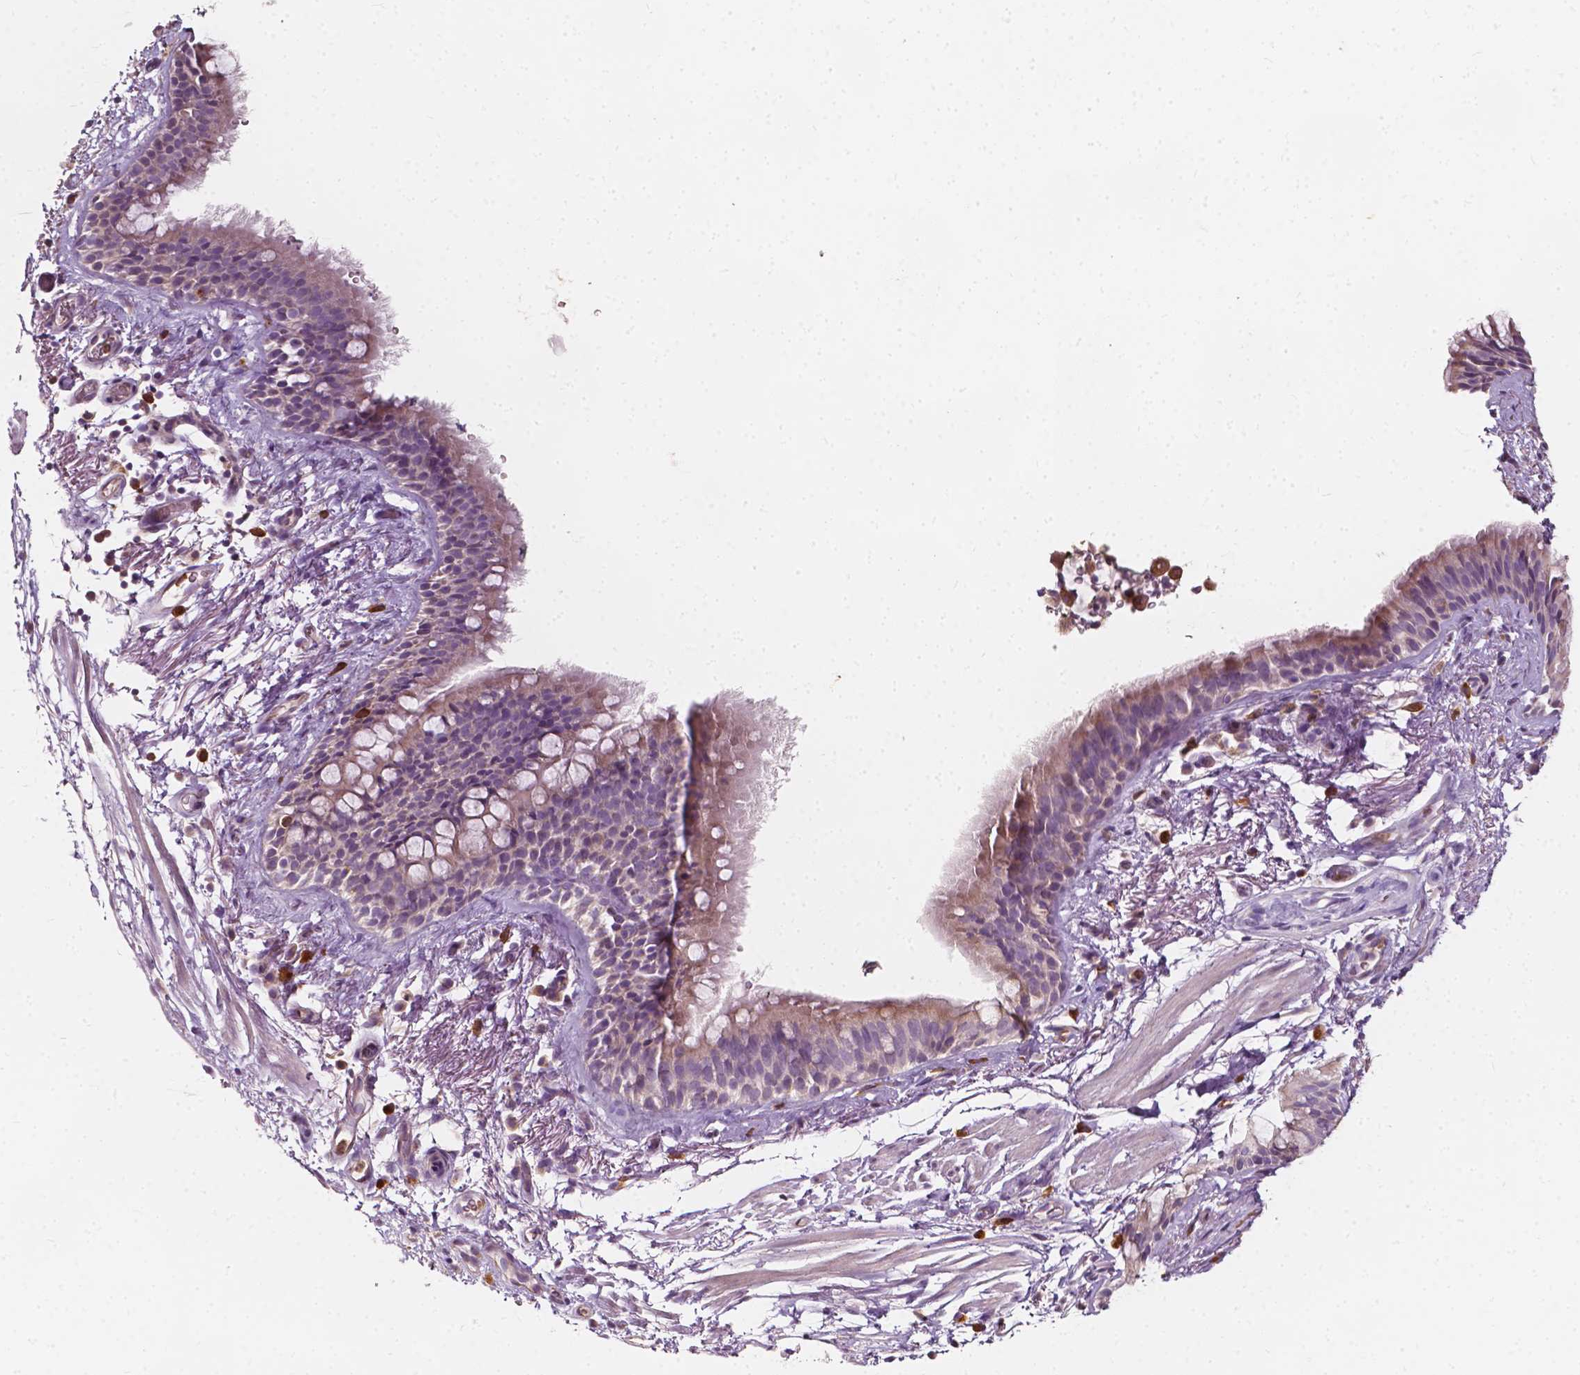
{"staining": {"intensity": "weak", "quantity": "25%-75%", "location": "cytoplasmic/membranous"}, "tissue": "bronchus", "cell_type": "Respiratory epithelial cells", "image_type": "normal", "snomed": [{"axis": "morphology", "description": "Normal tissue, NOS"}, {"axis": "topography", "description": "Cartilage tissue"}, {"axis": "topography", "description": "Bronchus"}], "caption": "Immunohistochemistry (IHC) (DAB) staining of benign bronchus shows weak cytoplasmic/membranous protein positivity in approximately 25%-75% of respiratory epithelial cells.", "gene": "NPC1L1", "patient": {"sex": "male", "age": 58}}